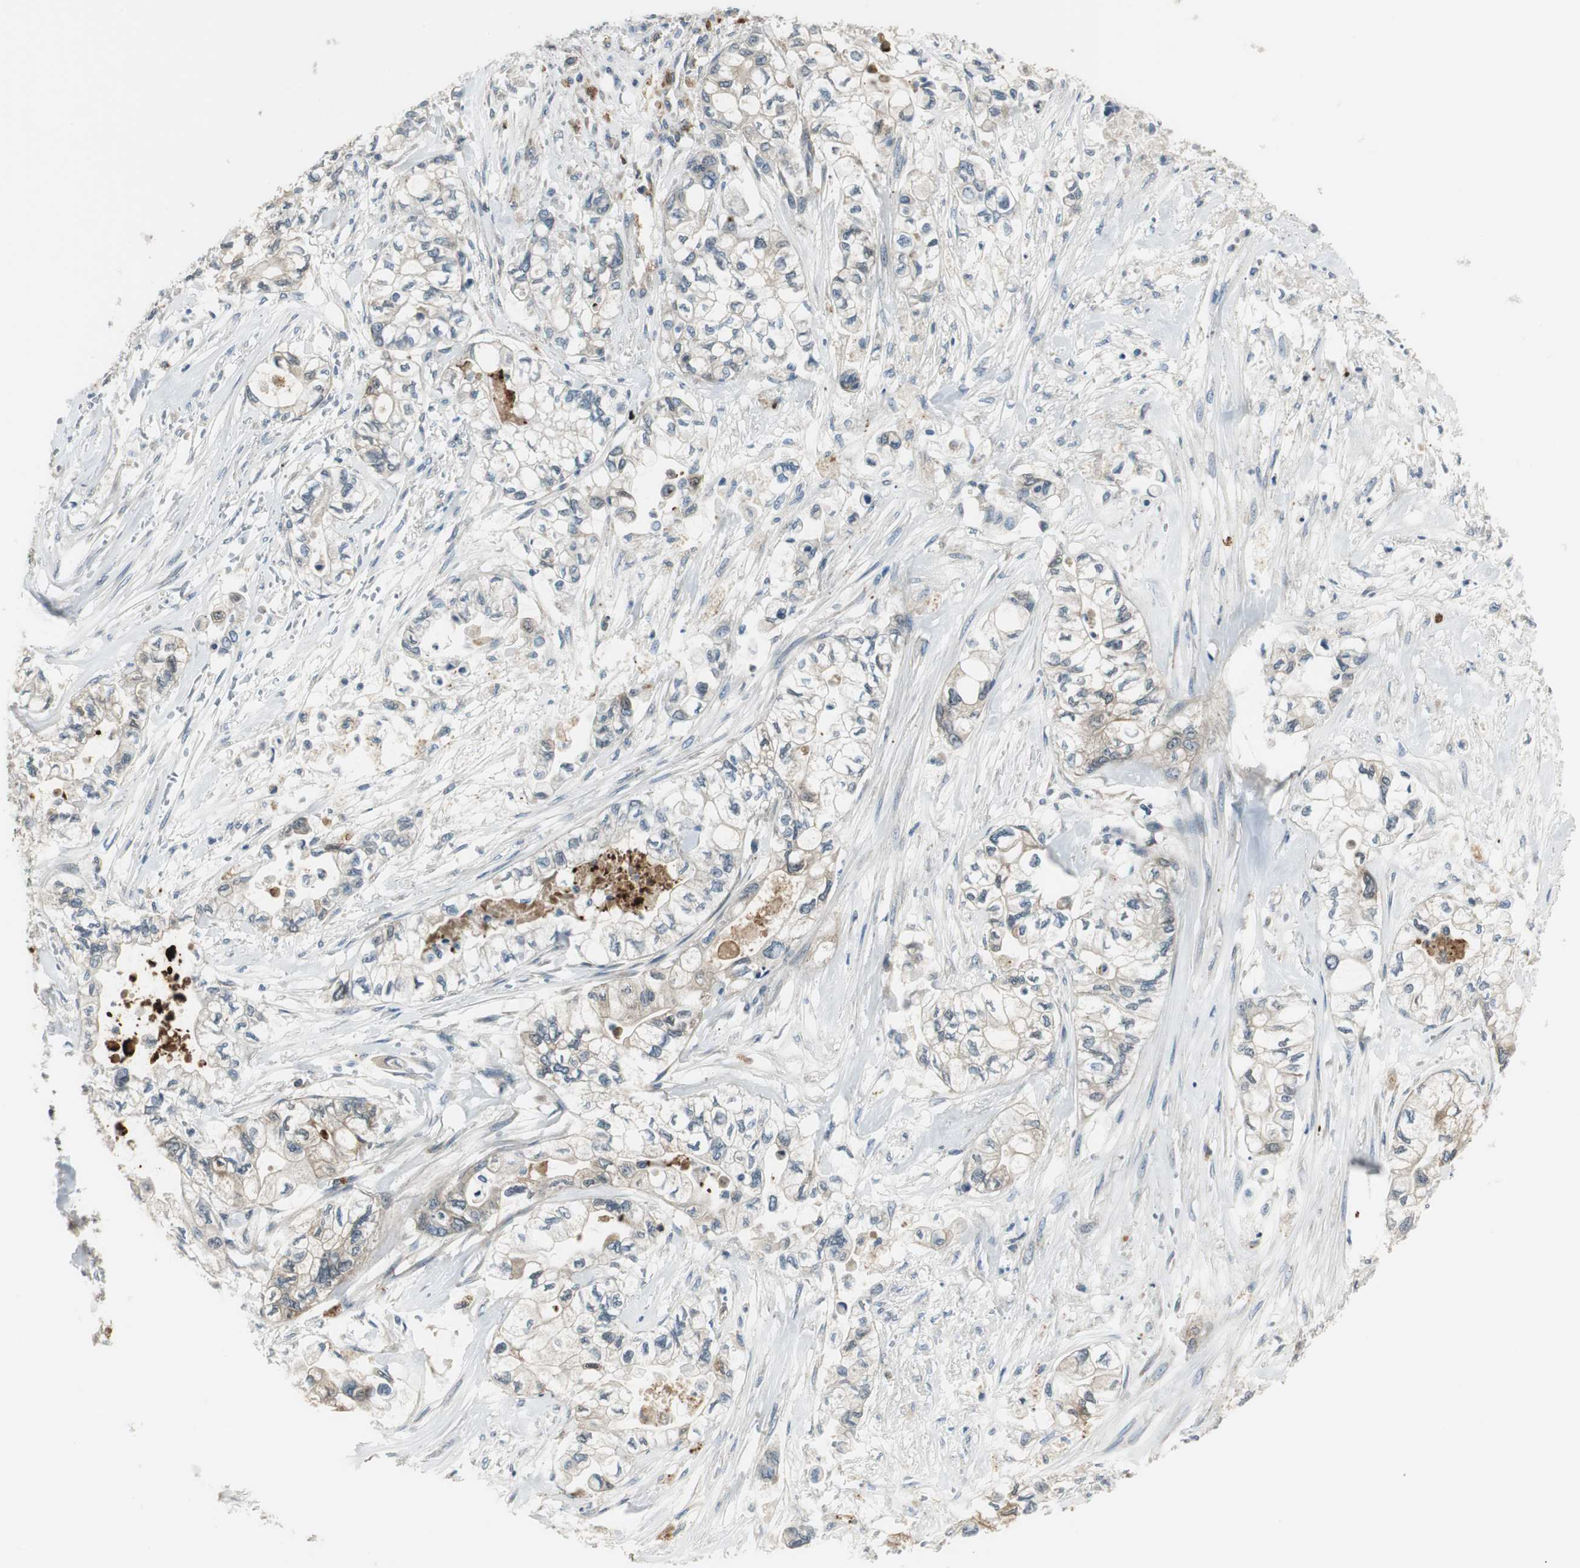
{"staining": {"intensity": "moderate", "quantity": ">75%", "location": "cytoplasmic/membranous"}, "tissue": "pancreatic cancer", "cell_type": "Tumor cells", "image_type": "cancer", "snomed": [{"axis": "morphology", "description": "Adenocarcinoma, NOS"}, {"axis": "topography", "description": "Pancreas"}], "caption": "High-magnification brightfield microscopy of pancreatic cancer (adenocarcinoma) stained with DAB (brown) and counterstained with hematoxylin (blue). tumor cells exhibit moderate cytoplasmic/membranous positivity is seen in approximately>75% of cells. (DAB (3,3'-diaminobenzidine) = brown stain, brightfield microscopy at high magnification).", "gene": "NCK1", "patient": {"sex": "male", "age": 79}}